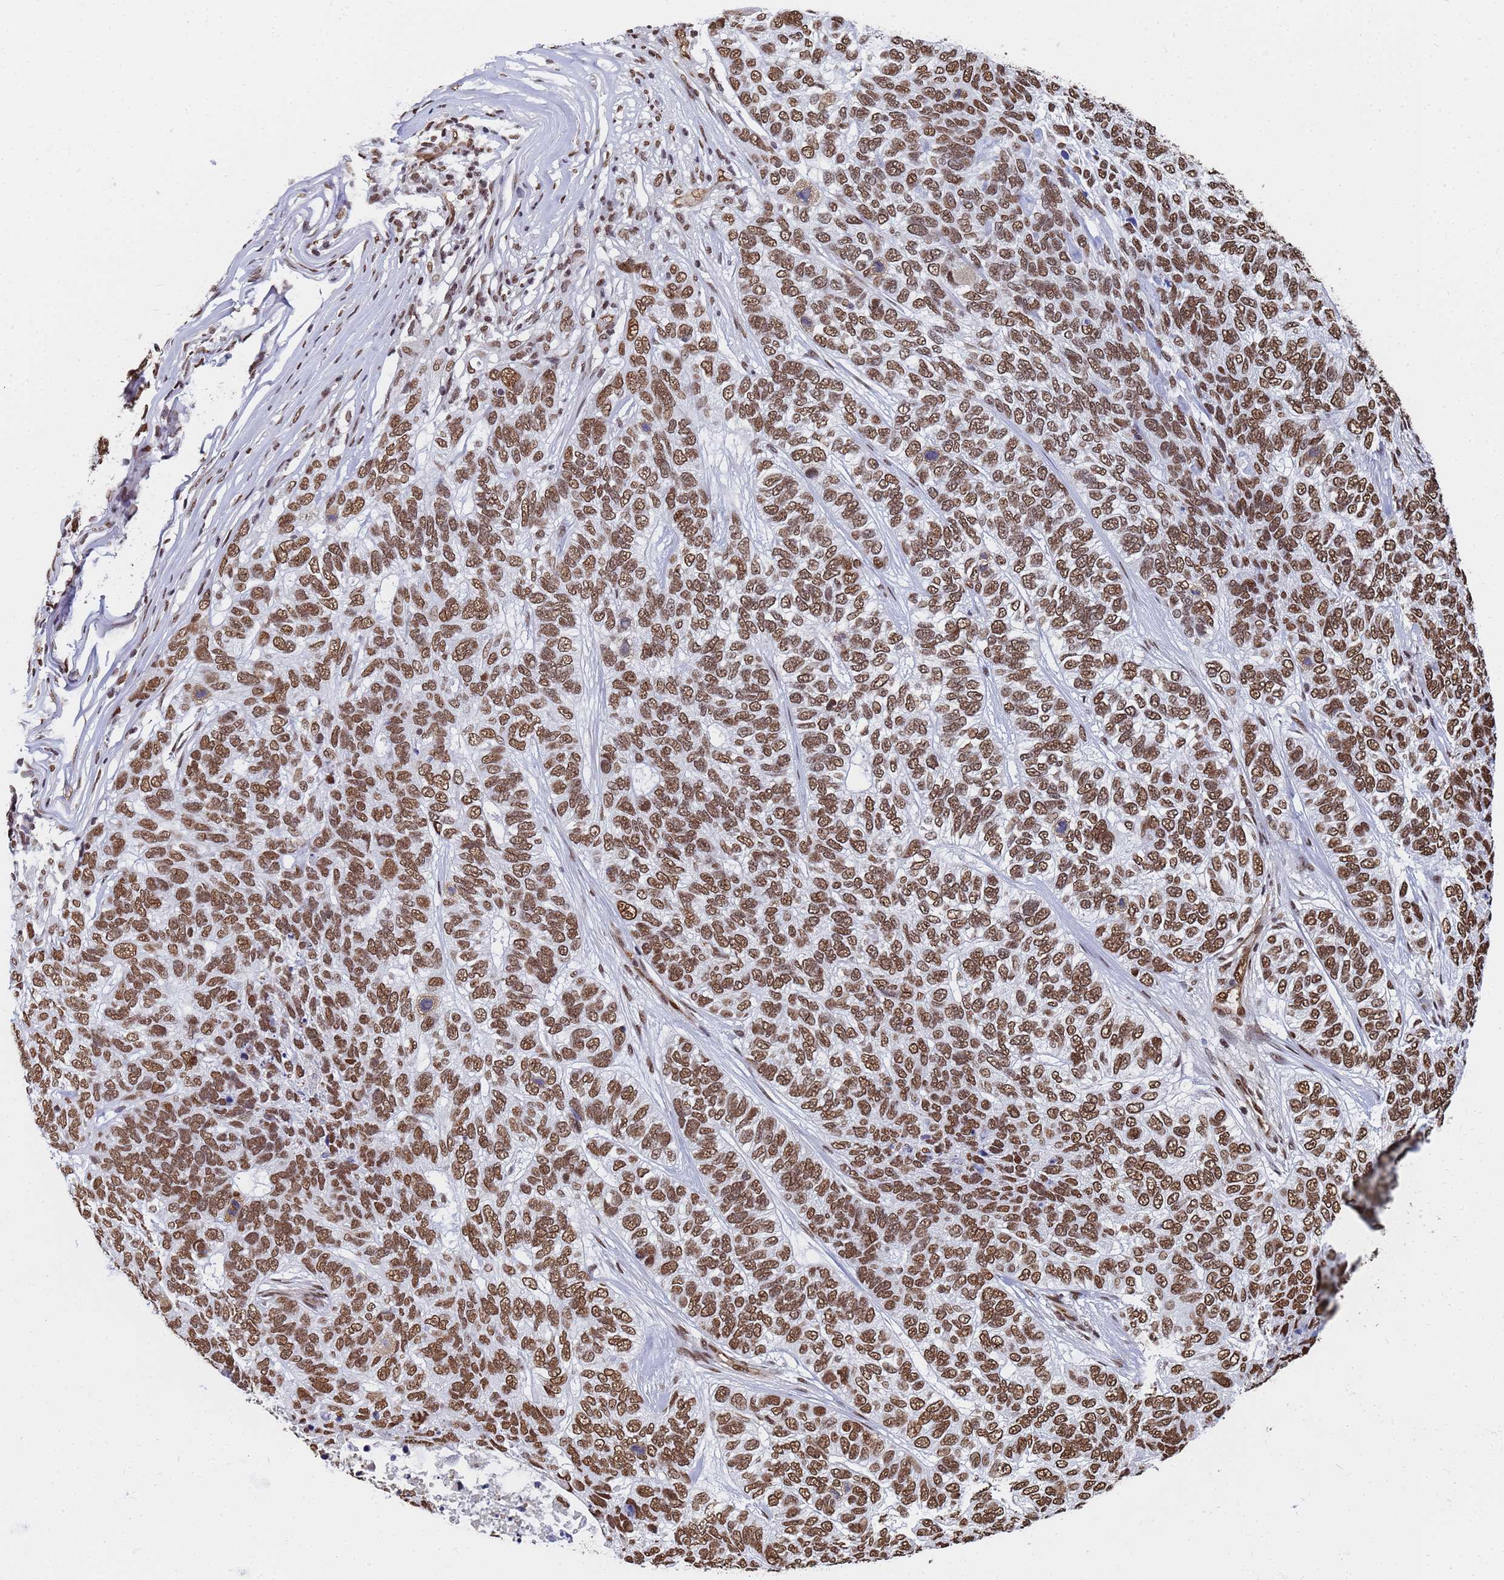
{"staining": {"intensity": "moderate", "quantity": ">75%", "location": "nuclear"}, "tissue": "skin cancer", "cell_type": "Tumor cells", "image_type": "cancer", "snomed": [{"axis": "morphology", "description": "Basal cell carcinoma"}, {"axis": "topography", "description": "Skin"}], "caption": "Skin cancer (basal cell carcinoma) was stained to show a protein in brown. There is medium levels of moderate nuclear positivity in approximately >75% of tumor cells.", "gene": "RAVER2", "patient": {"sex": "female", "age": 65}}